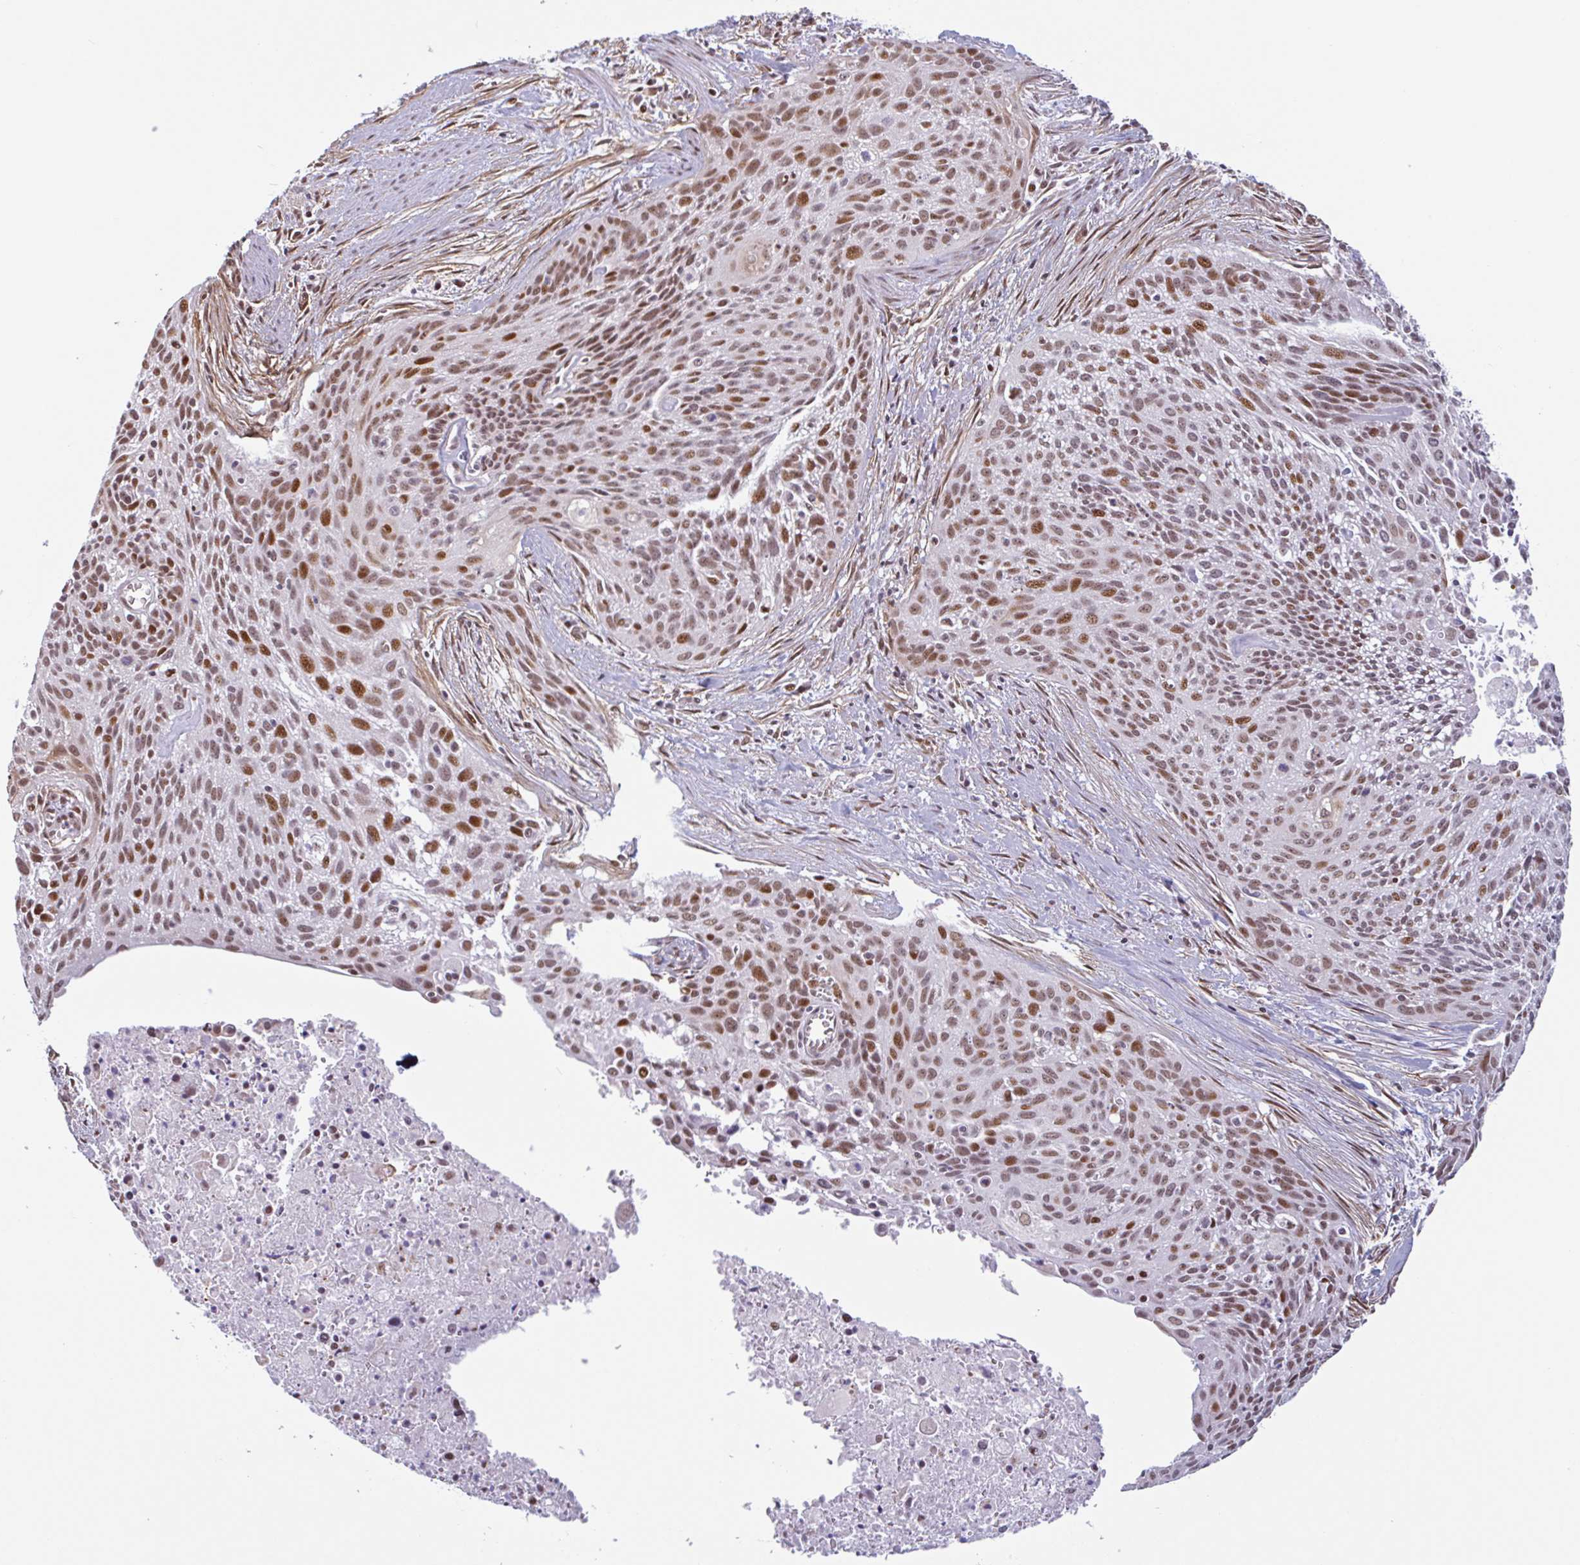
{"staining": {"intensity": "moderate", "quantity": ">75%", "location": "nuclear"}, "tissue": "cervical cancer", "cell_type": "Tumor cells", "image_type": "cancer", "snomed": [{"axis": "morphology", "description": "Squamous cell carcinoma, NOS"}, {"axis": "topography", "description": "Cervix"}], "caption": "DAB immunohistochemical staining of human cervical squamous cell carcinoma reveals moderate nuclear protein expression in approximately >75% of tumor cells.", "gene": "TMEM119", "patient": {"sex": "female", "age": 55}}